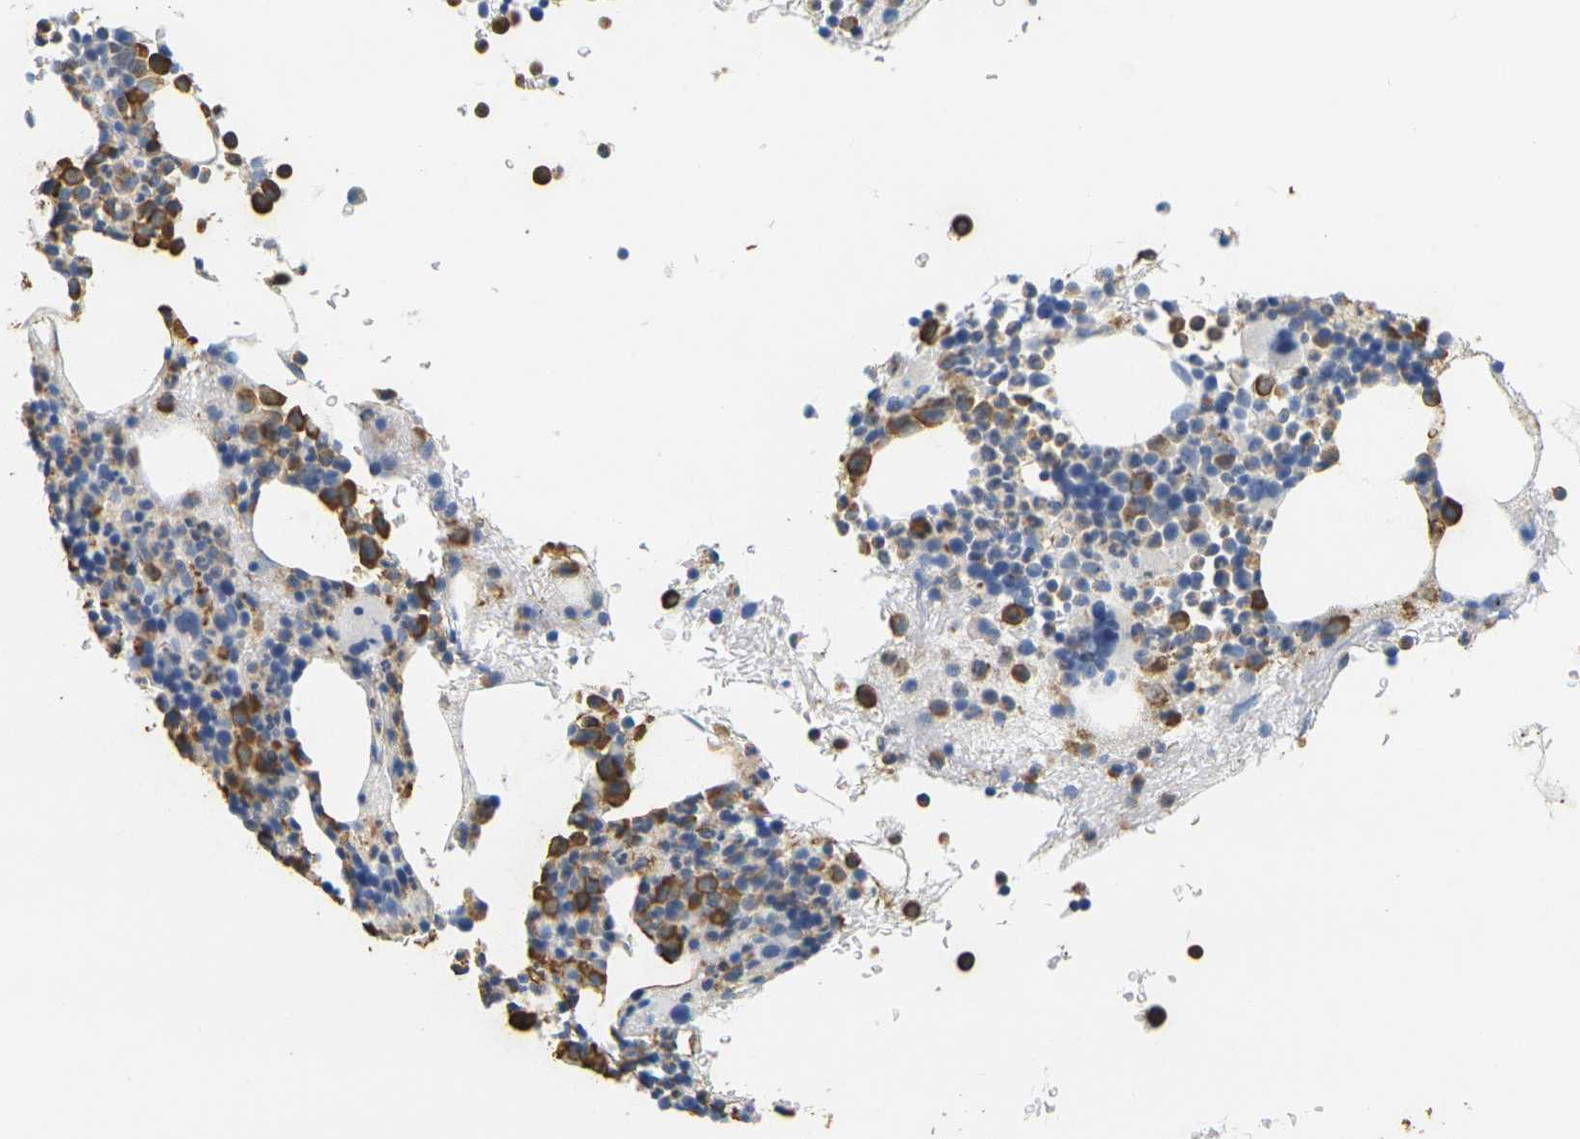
{"staining": {"intensity": "moderate", "quantity": ">75%", "location": "cytoplasmic/membranous"}, "tissue": "bone marrow", "cell_type": "Hematopoietic cells", "image_type": "normal", "snomed": [{"axis": "morphology", "description": "Normal tissue, NOS"}, {"axis": "morphology", "description": "Inflammation, NOS"}, {"axis": "topography", "description": "Bone marrow"}], "caption": "A micrograph of human bone marrow stained for a protein demonstrates moderate cytoplasmic/membranous brown staining in hematopoietic cells. (IHC, brightfield microscopy, high magnification).", "gene": "KLK5", "patient": {"sex": "male", "age": 73}}